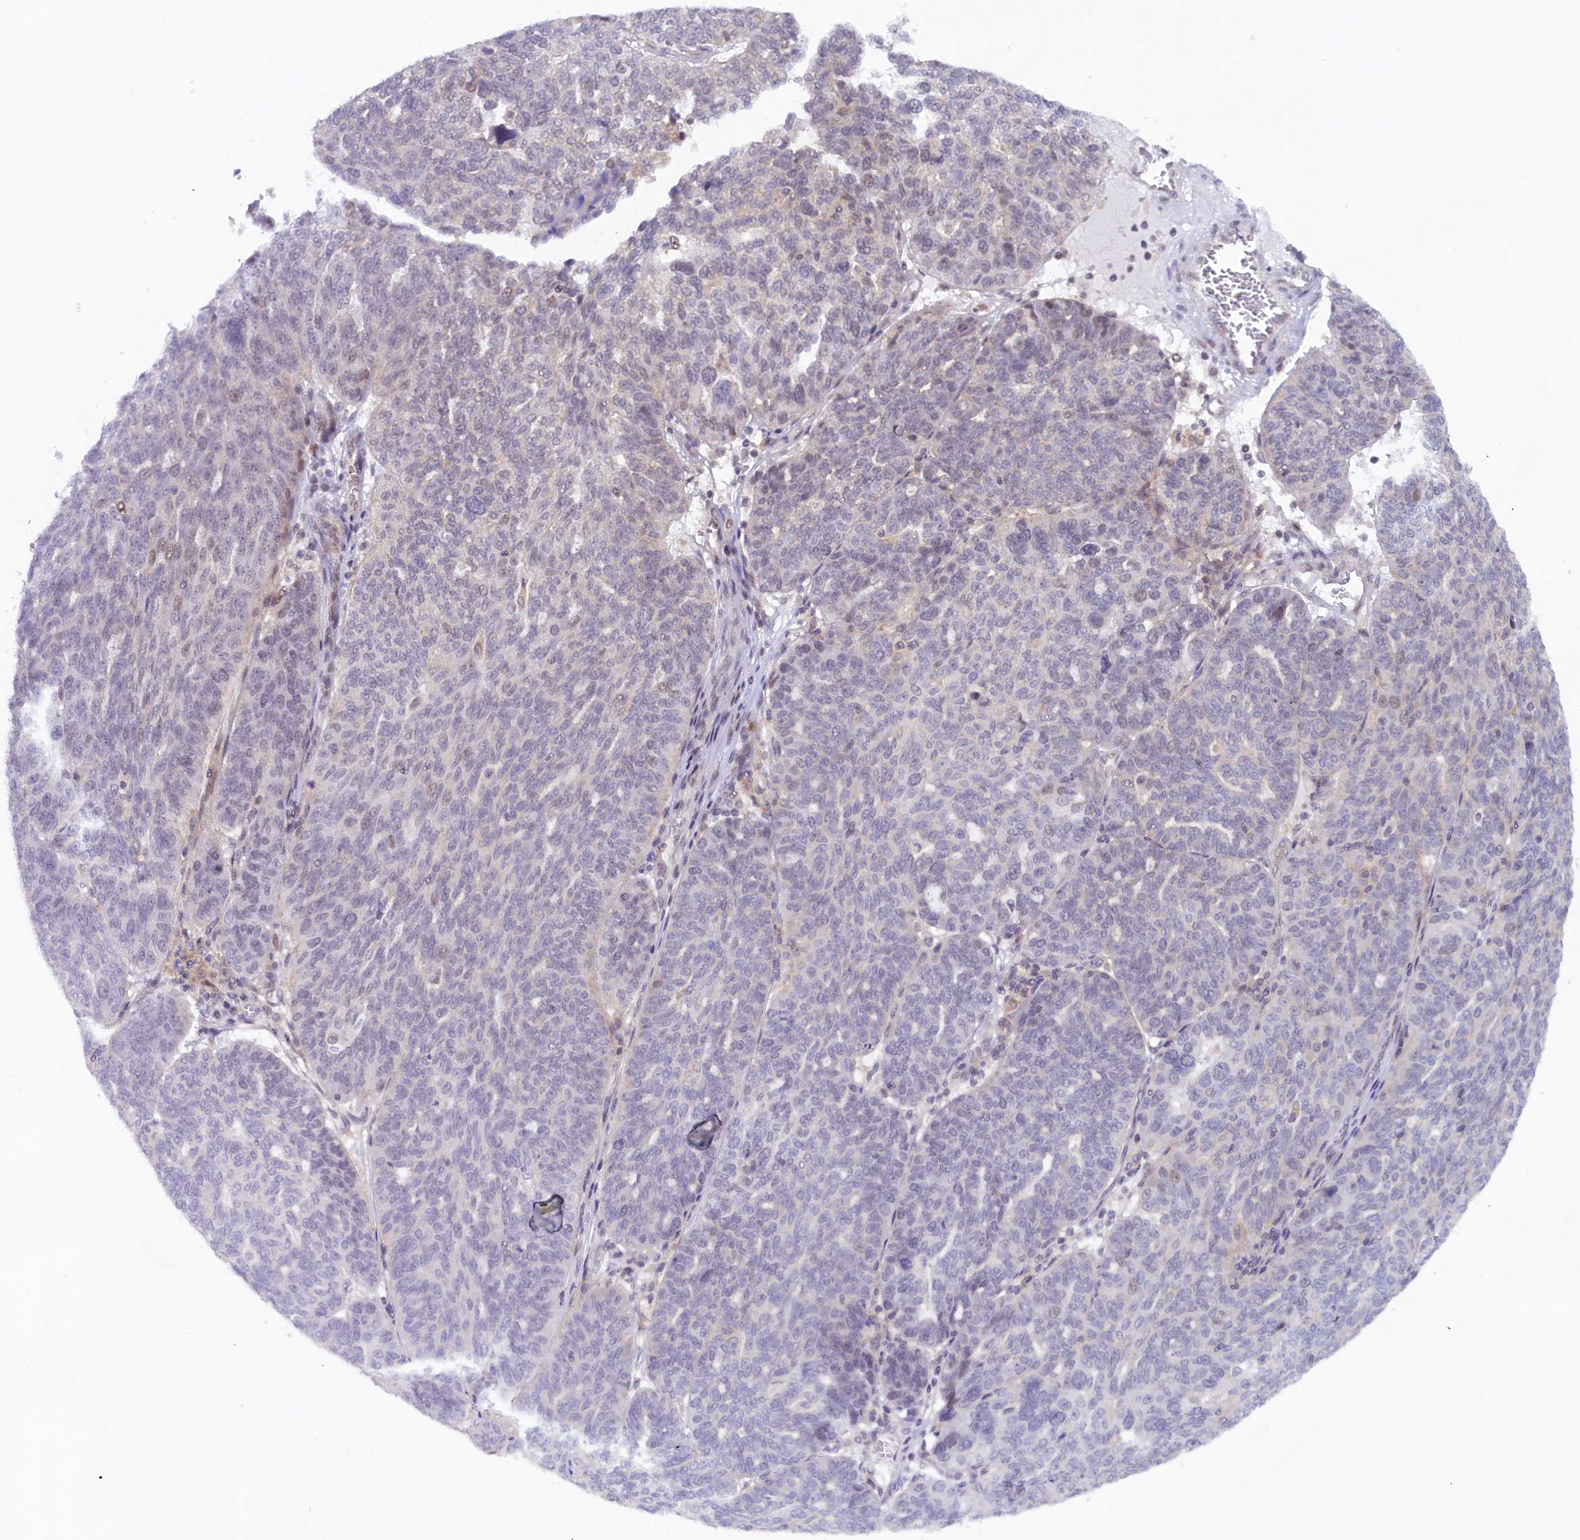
{"staining": {"intensity": "negative", "quantity": "none", "location": "none"}, "tissue": "ovarian cancer", "cell_type": "Tumor cells", "image_type": "cancer", "snomed": [{"axis": "morphology", "description": "Cystadenocarcinoma, serous, NOS"}, {"axis": "topography", "description": "Ovary"}], "caption": "An IHC histopathology image of ovarian cancer (serous cystadenocarcinoma) is shown. There is no staining in tumor cells of ovarian cancer (serous cystadenocarcinoma).", "gene": "FCHO1", "patient": {"sex": "female", "age": 59}}